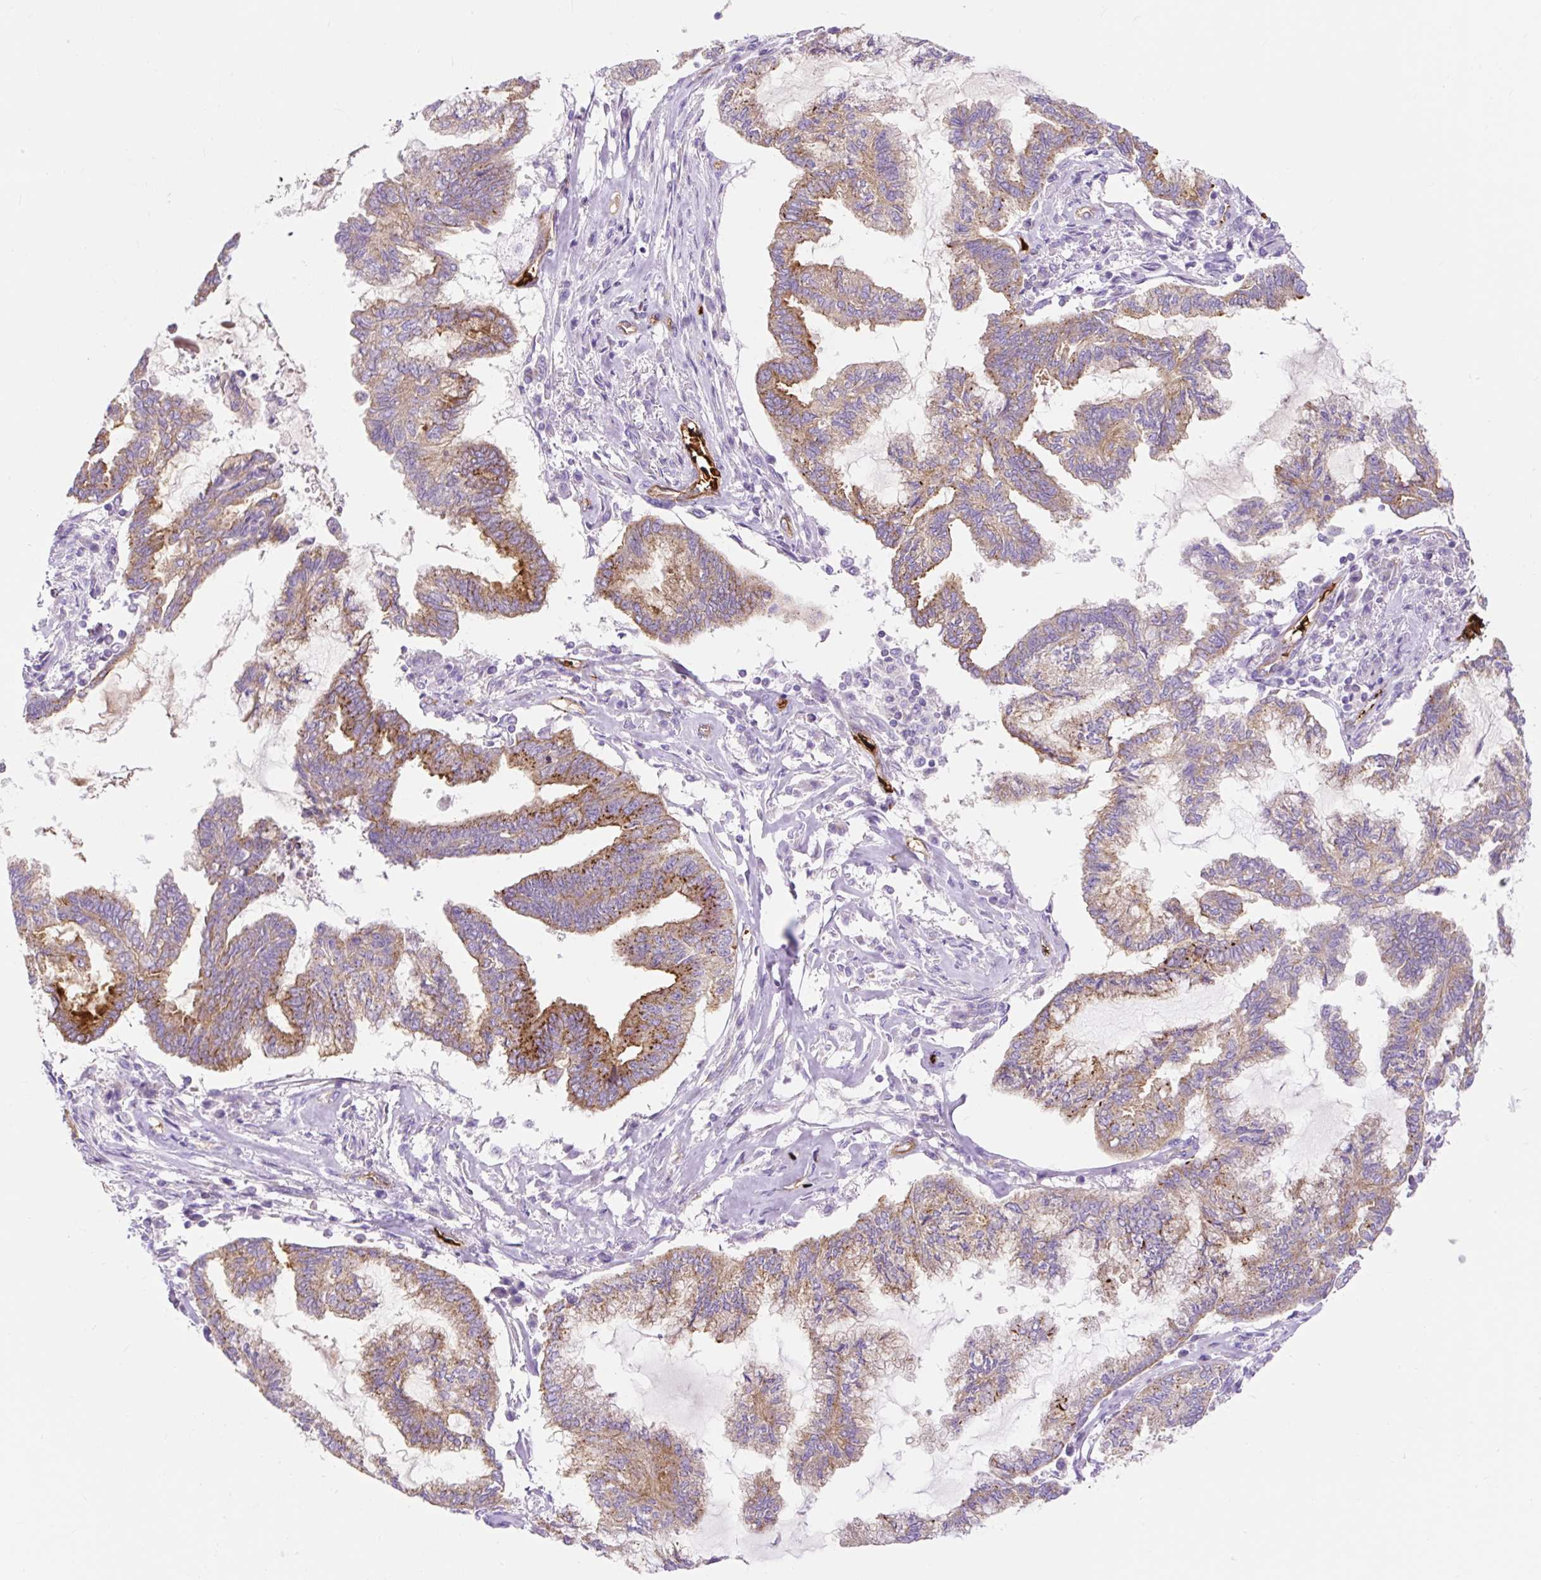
{"staining": {"intensity": "moderate", "quantity": ">75%", "location": "cytoplasmic/membranous"}, "tissue": "endometrial cancer", "cell_type": "Tumor cells", "image_type": "cancer", "snomed": [{"axis": "morphology", "description": "Adenocarcinoma, NOS"}, {"axis": "topography", "description": "Endometrium"}], "caption": "Endometrial cancer (adenocarcinoma) stained with a brown dye reveals moderate cytoplasmic/membranous positive positivity in about >75% of tumor cells.", "gene": "HIP1R", "patient": {"sex": "female", "age": 86}}